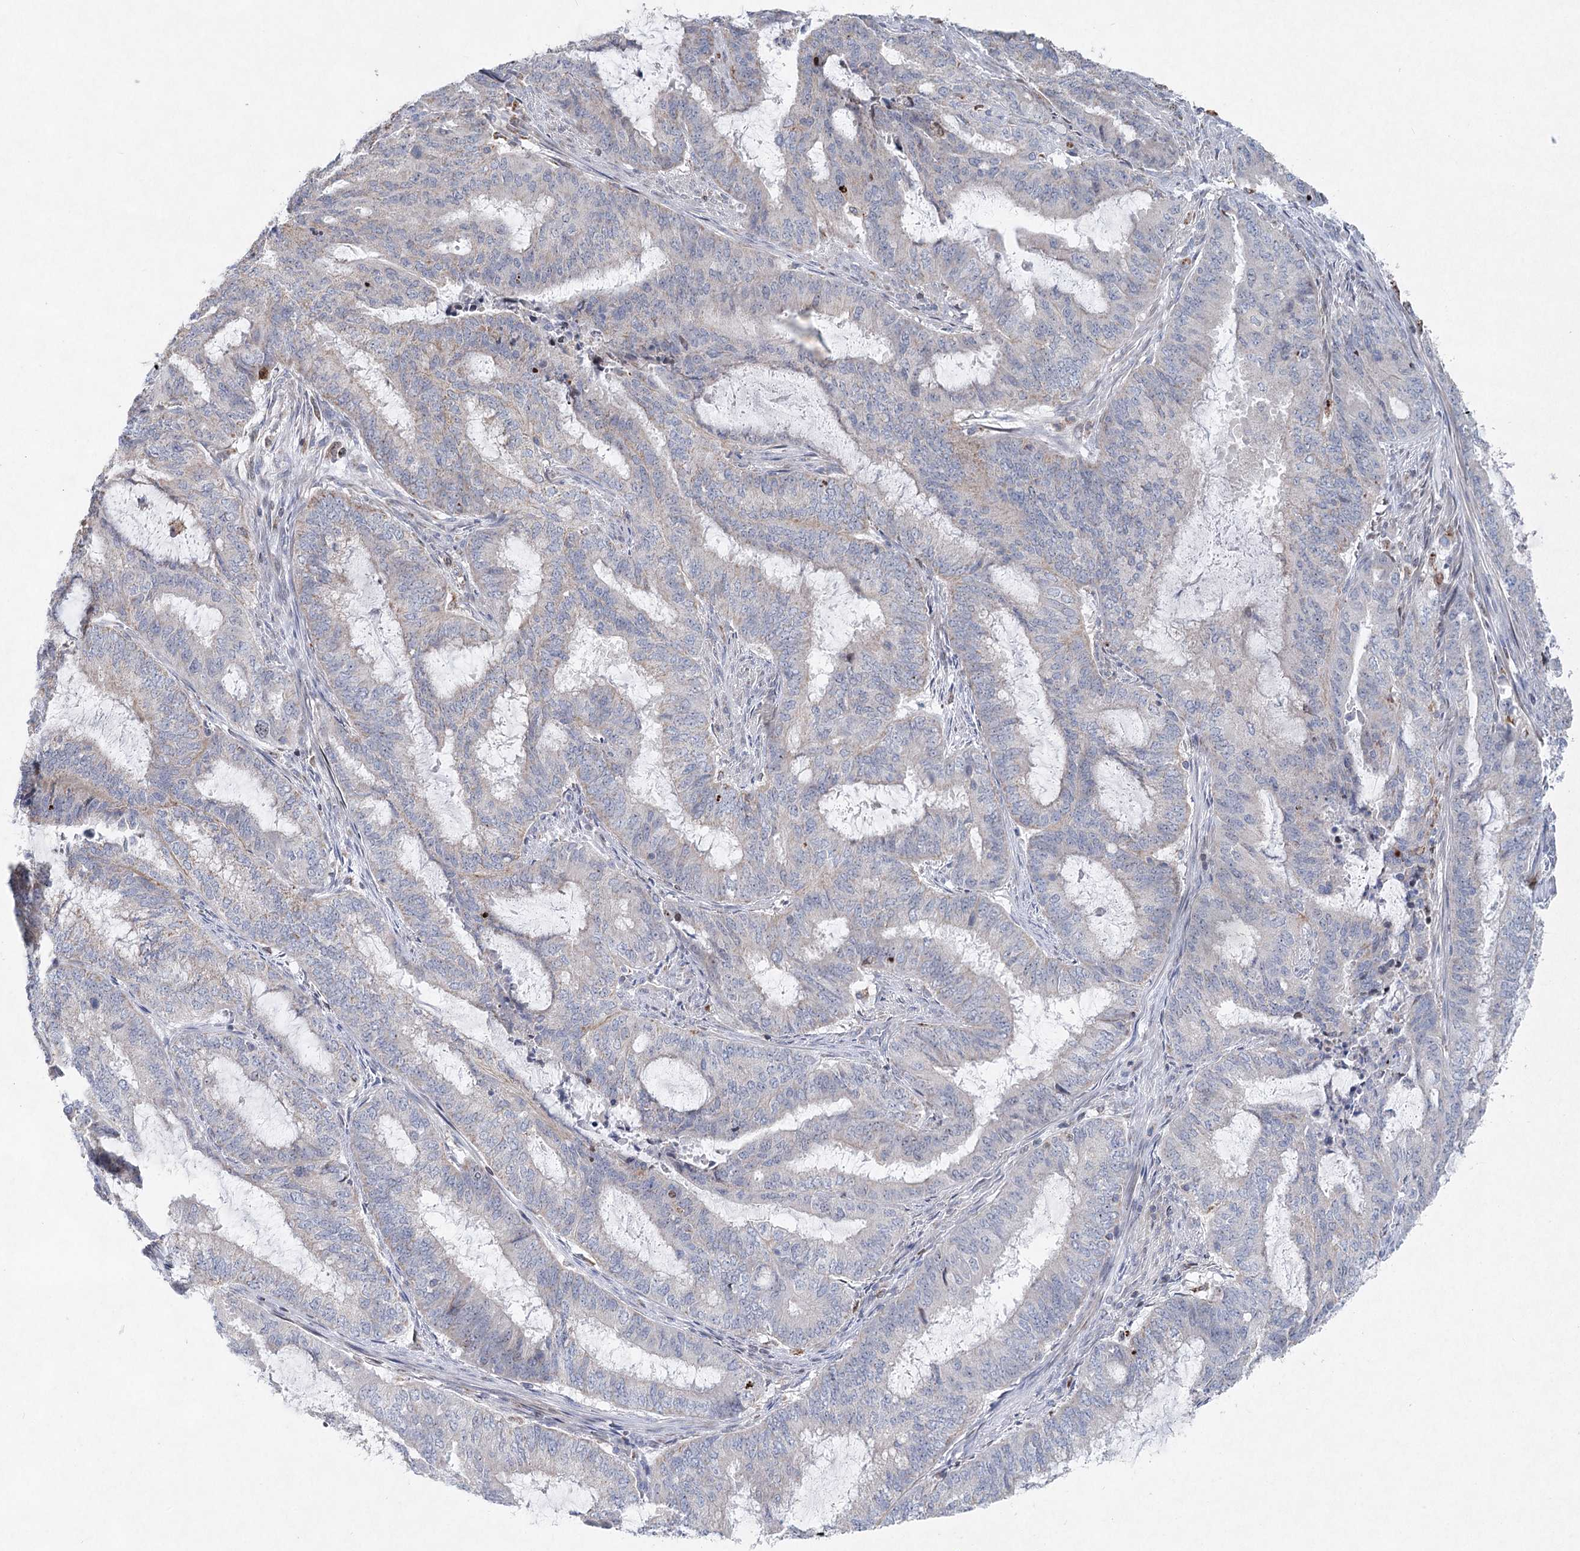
{"staining": {"intensity": "negative", "quantity": "none", "location": "none"}, "tissue": "endometrial cancer", "cell_type": "Tumor cells", "image_type": "cancer", "snomed": [{"axis": "morphology", "description": "Adenocarcinoma, NOS"}, {"axis": "topography", "description": "Endometrium"}], "caption": "There is no significant positivity in tumor cells of endometrial adenocarcinoma.", "gene": "XPO6", "patient": {"sex": "female", "age": 51}}